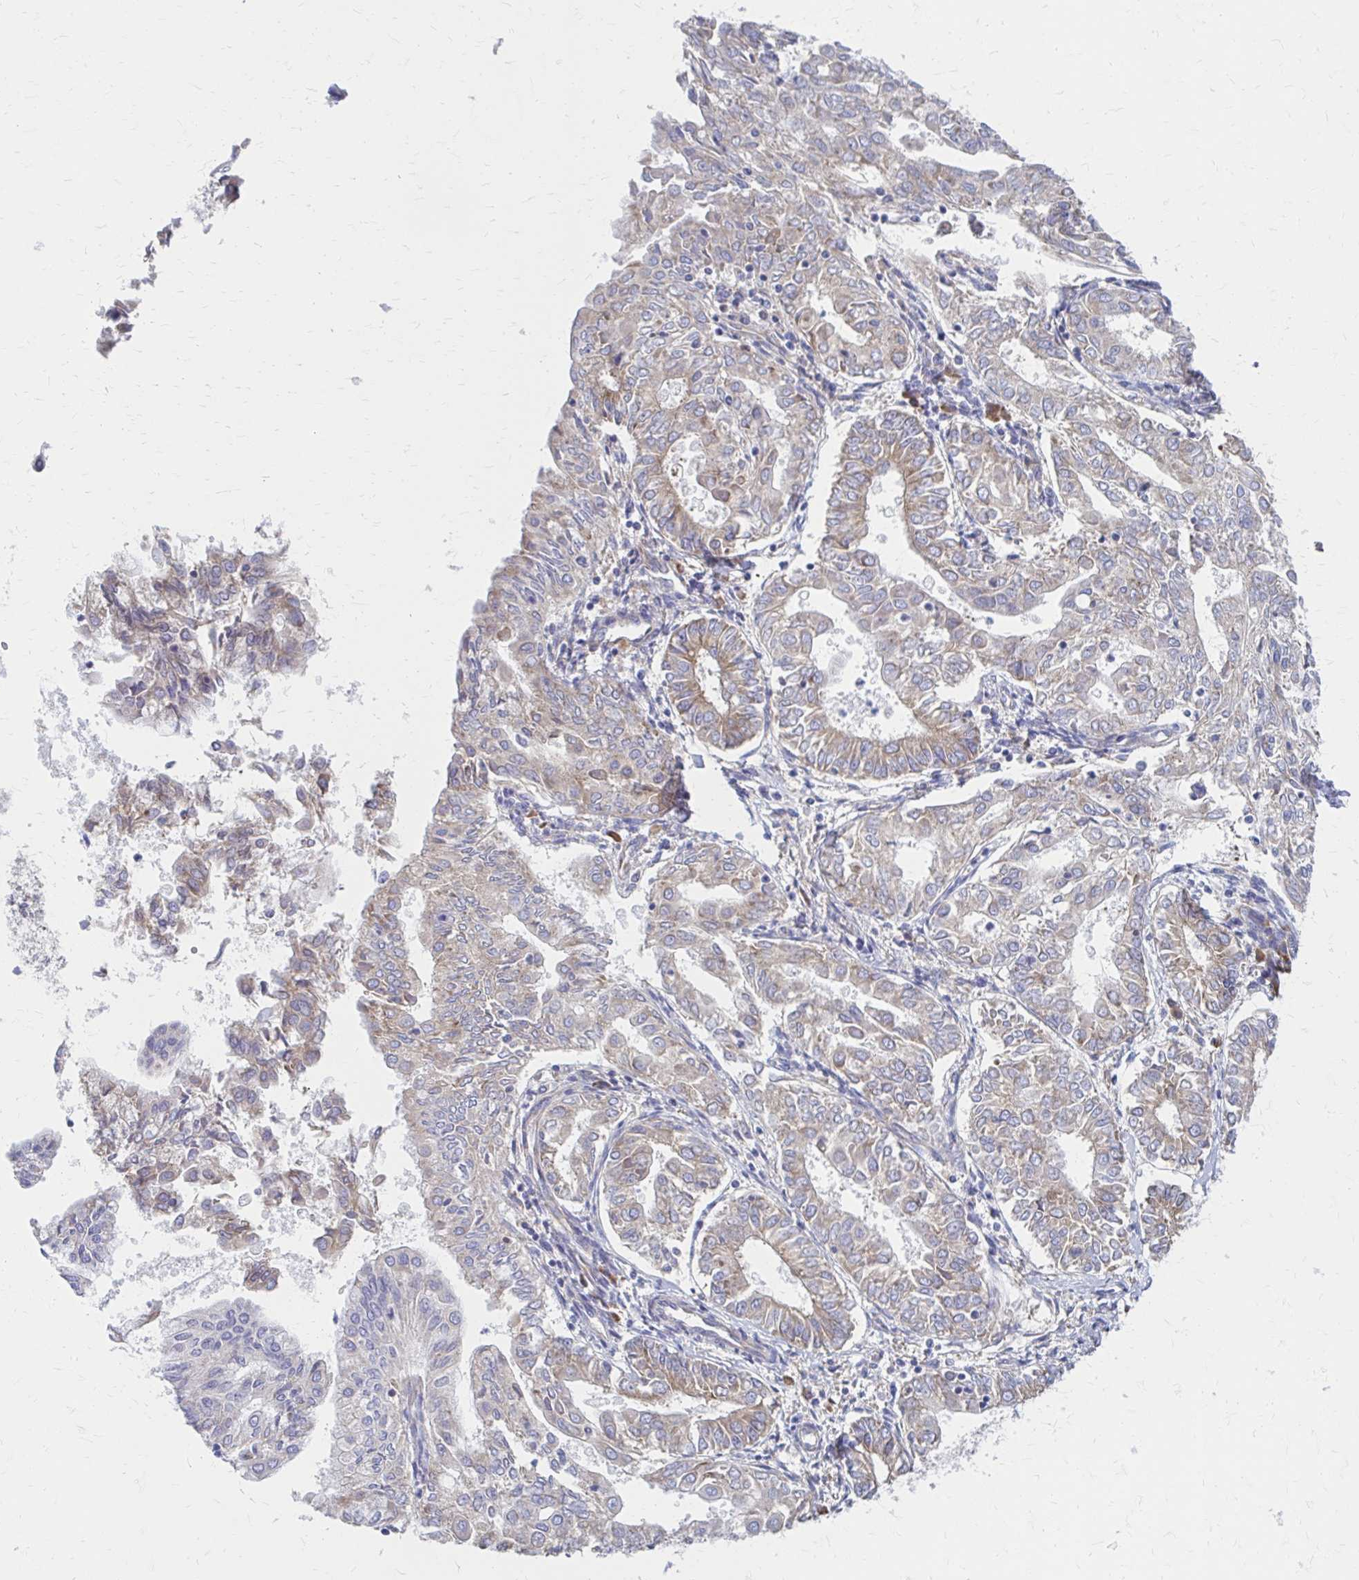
{"staining": {"intensity": "weak", "quantity": "25%-75%", "location": "cytoplasmic/membranous"}, "tissue": "endometrial cancer", "cell_type": "Tumor cells", "image_type": "cancer", "snomed": [{"axis": "morphology", "description": "Adenocarcinoma, NOS"}, {"axis": "topography", "description": "Endometrium"}], "caption": "Human endometrial adenocarcinoma stained with a protein marker displays weak staining in tumor cells.", "gene": "RPL27A", "patient": {"sex": "female", "age": 68}}